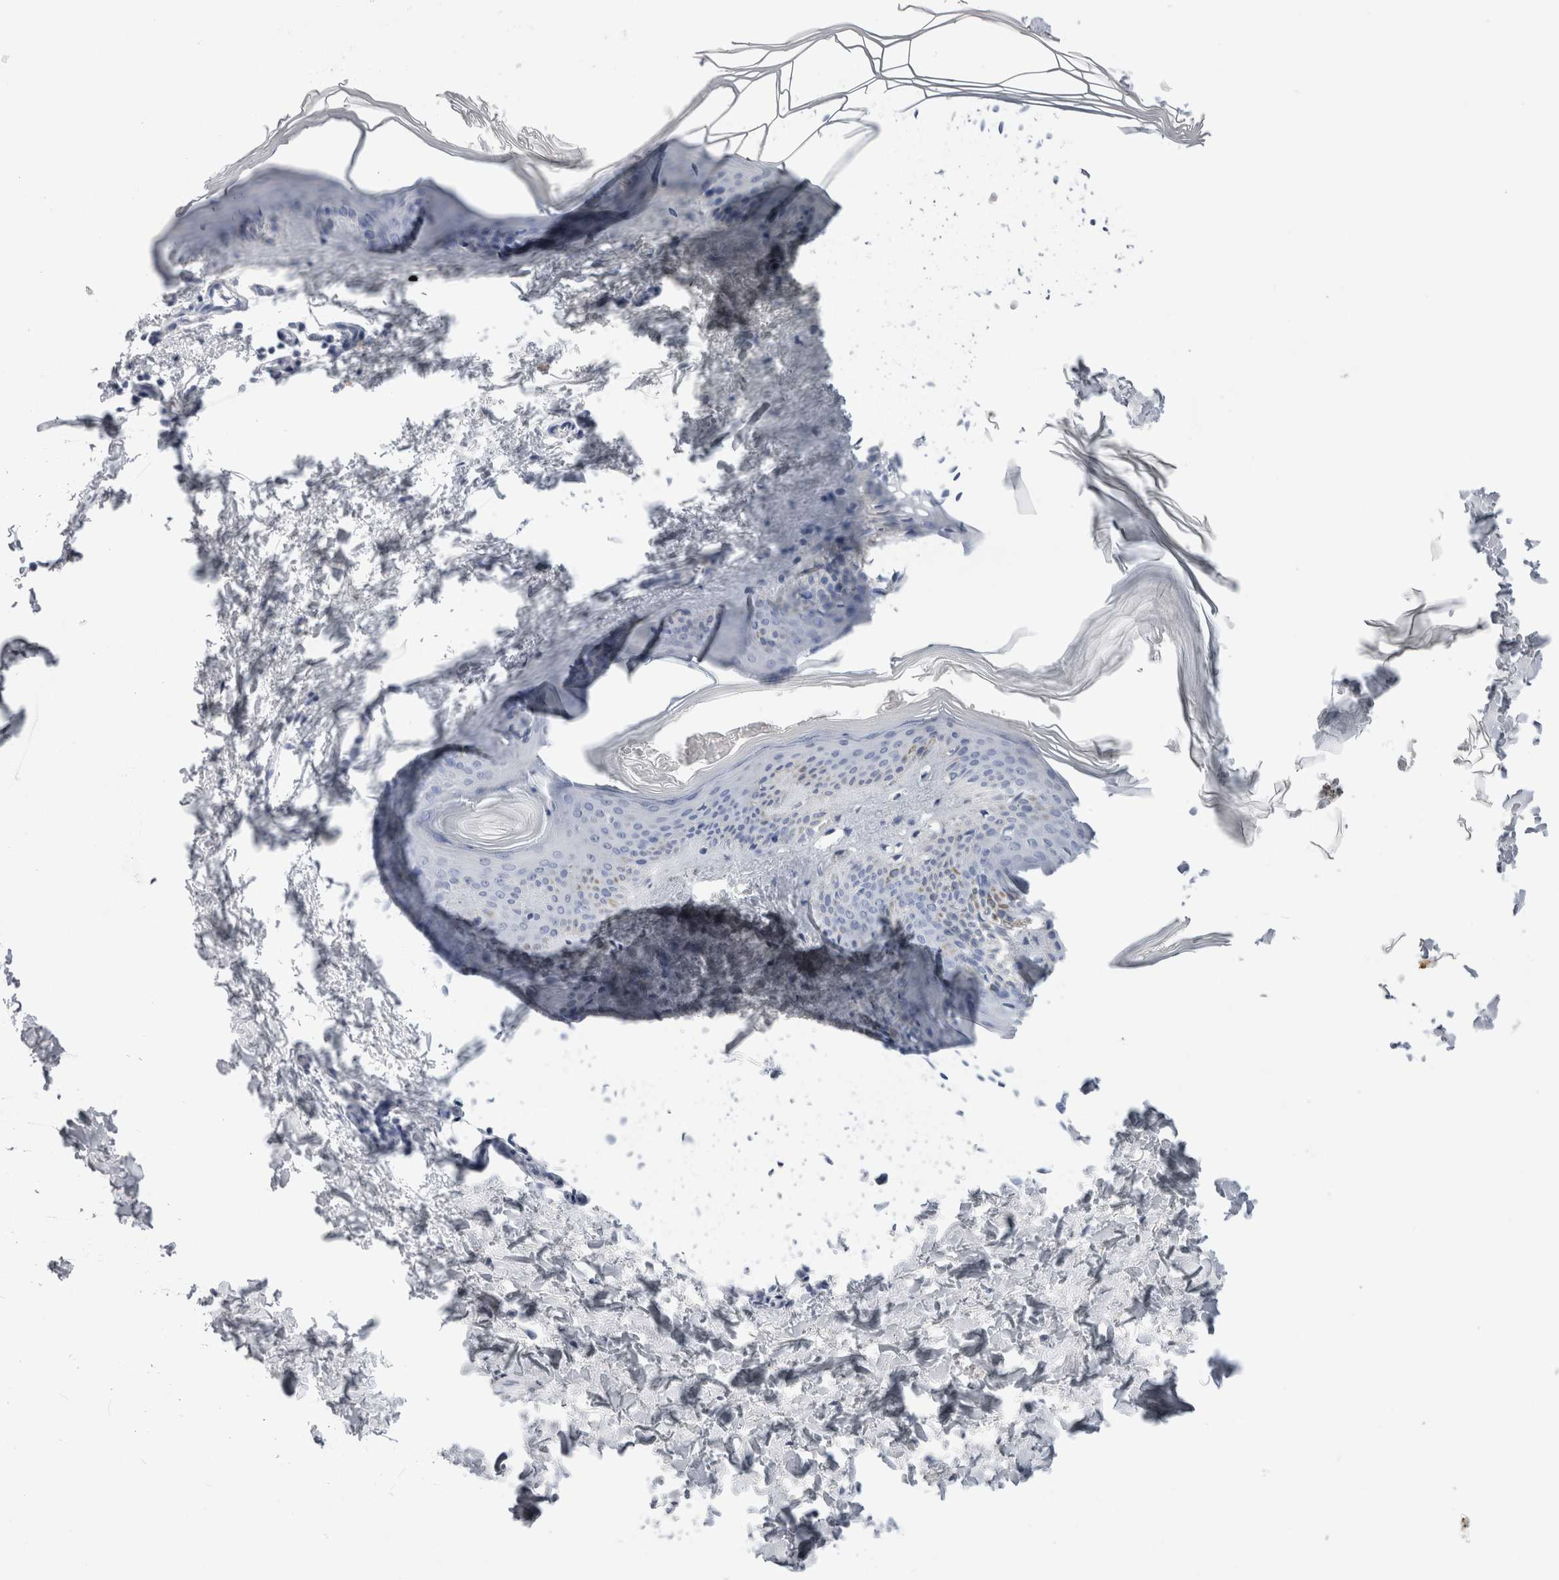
{"staining": {"intensity": "negative", "quantity": "none", "location": "none"}, "tissue": "skin", "cell_type": "Fibroblasts", "image_type": "normal", "snomed": [{"axis": "morphology", "description": "Normal tissue, NOS"}, {"axis": "topography", "description": "Skin"}], "caption": "Image shows no significant protein positivity in fibroblasts of unremarkable skin.", "gene": "S100A12", "patient": {"sex": "female", "age": 27}}